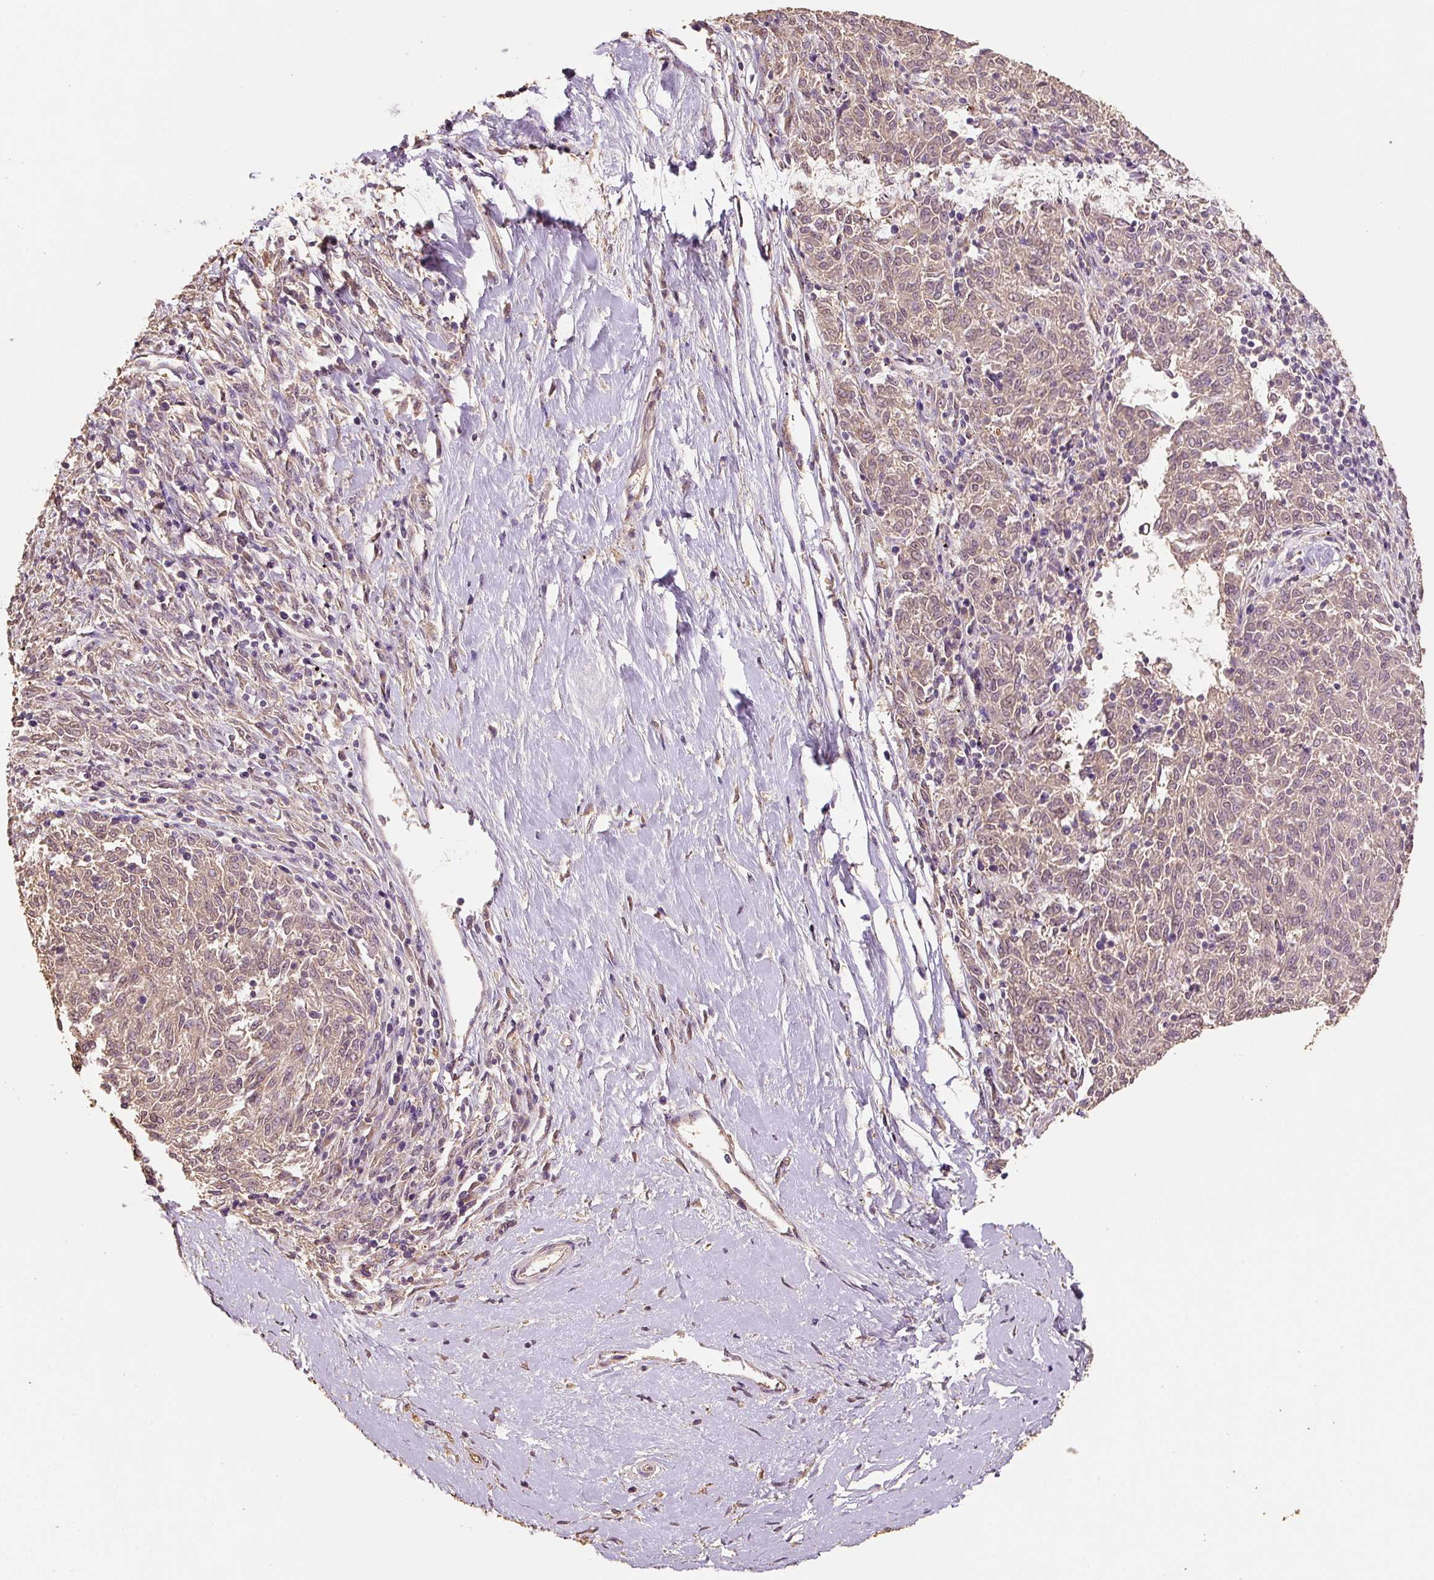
{"staining": {"intensity": "weak", "quantity": ">75%", "location": "cytoplasmic/membranous,nuclear"}, "tissue": "melanoma", "cell_type": "Tumor cells", "image_type": "cancer", "snomed": [{"axis": "morphology", "description": "Malignant melanoma, NOS"}, {"axis": "topography", "description": "Skin"}], "caption": "Immunohistochemistry staining of malignant melanoma, which exhibits low levels of weak cytoplasmic/membranous and nuclear positivity in about >75% of tumor cells indicating weak cytoplasmic/membranous and nuclear protein expression. The staining was performed using DAB (3,3'-diaminobenzidine) (brown) for protein detection and nuclei were counterstained in hematoxylin (blue).", "gene": "HERC2", "patient": {"sex": "female", "age": 72}}